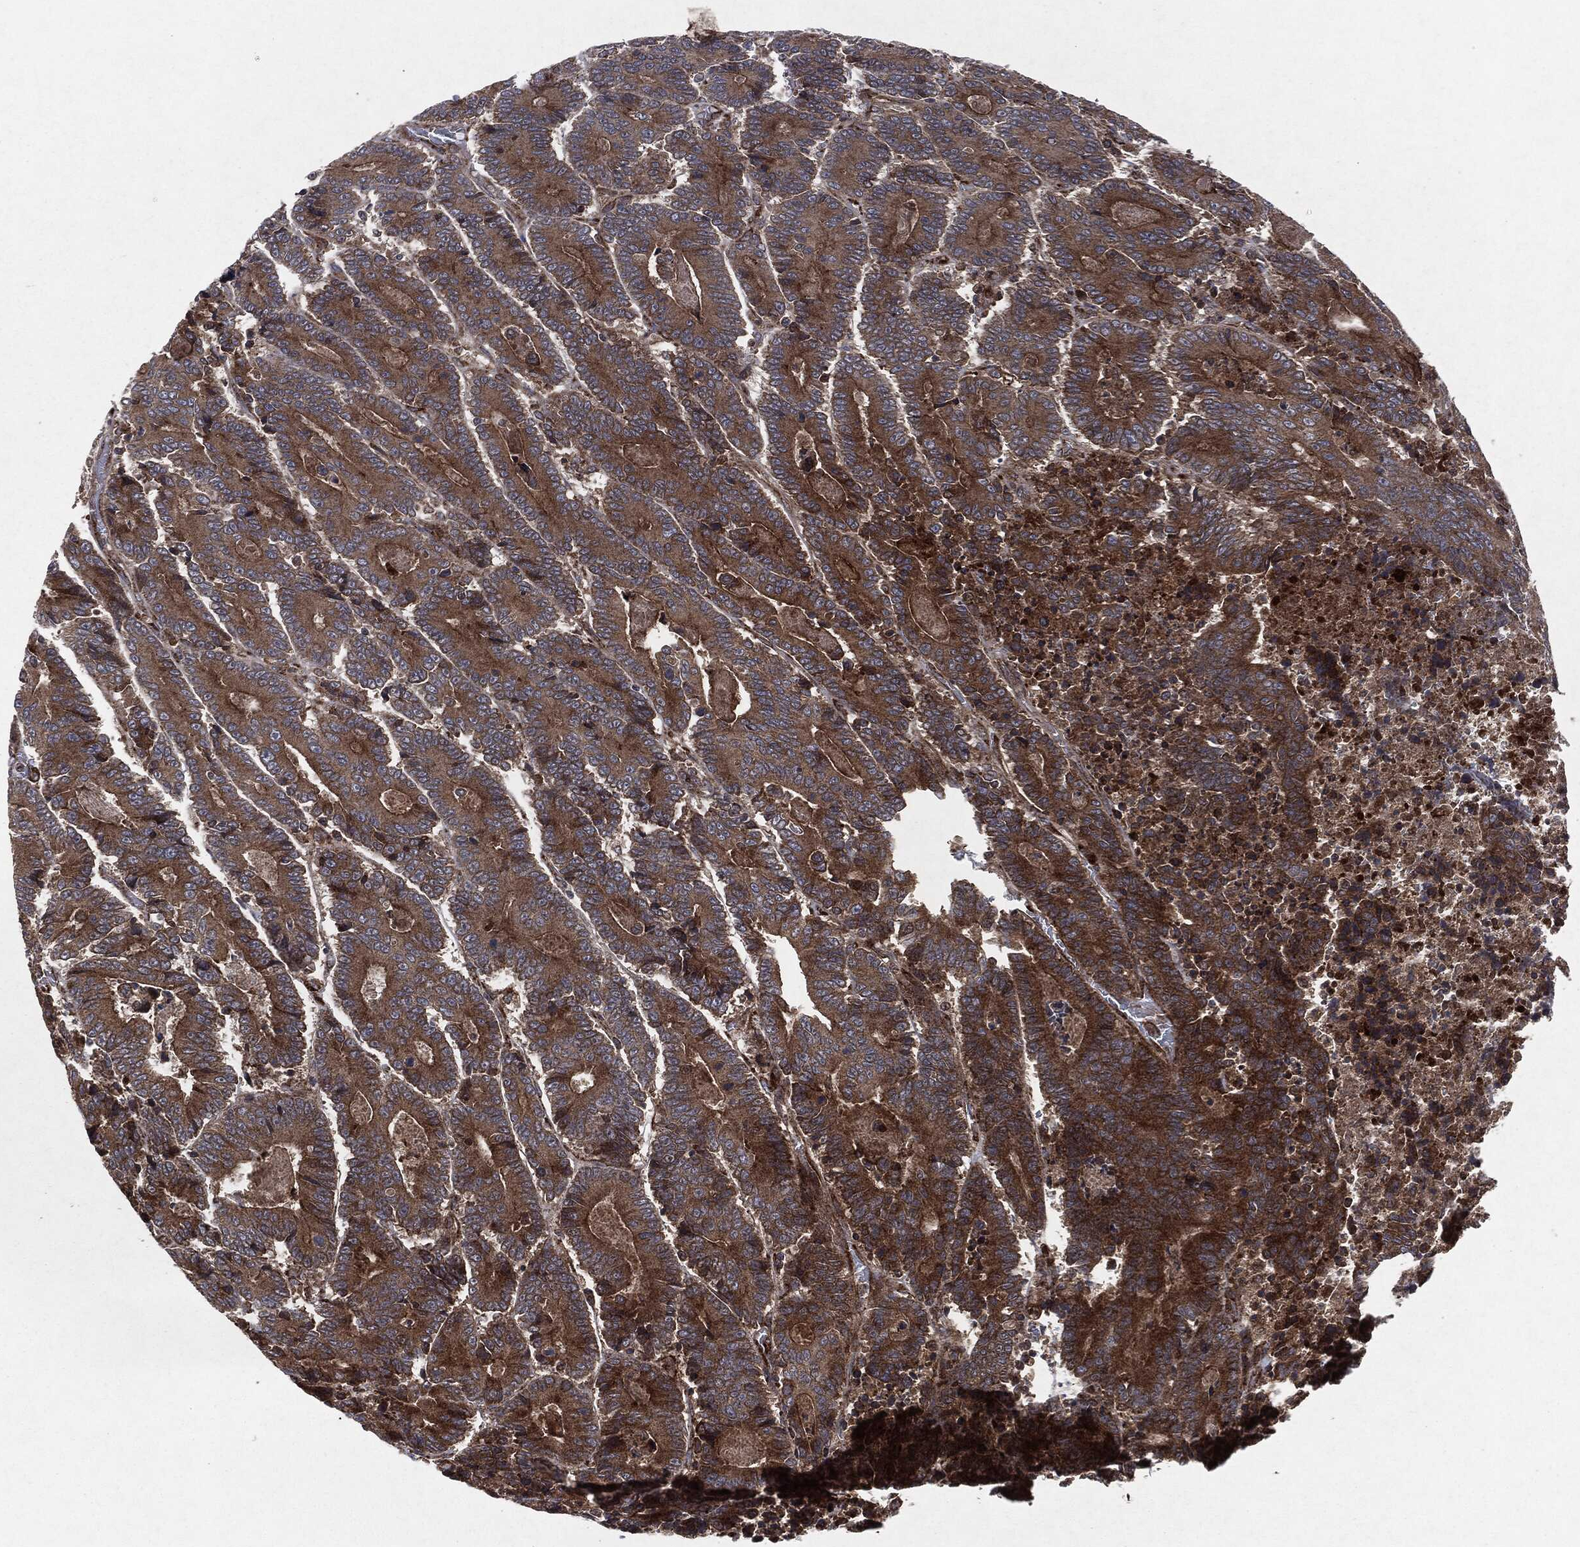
{"staining": {"intensity": "strong", "quantity": ">75%", "location": "cytoplasmic/membranous"}, "tissue": "colorectal cancer", "cell_type": "Tumor cells", "image_type": "cancer", "snomed": [{"axis": "morphology", "description": "Adenocarcinoma, NOS"}, {"axis": "topography", "description": "Colon"}], "caption": "Protein staining displays strong cytoplasmic/membranous positivity in approximately >75% of tumor cells in colorectal adenocarcinoma. The staining is performed using DAB brown chromogen to label protein expression. The nuclei are counter-stained blue using hematoxylin.", "gene": "RAF1", "patient": {"sex": "male", "age": 83}}